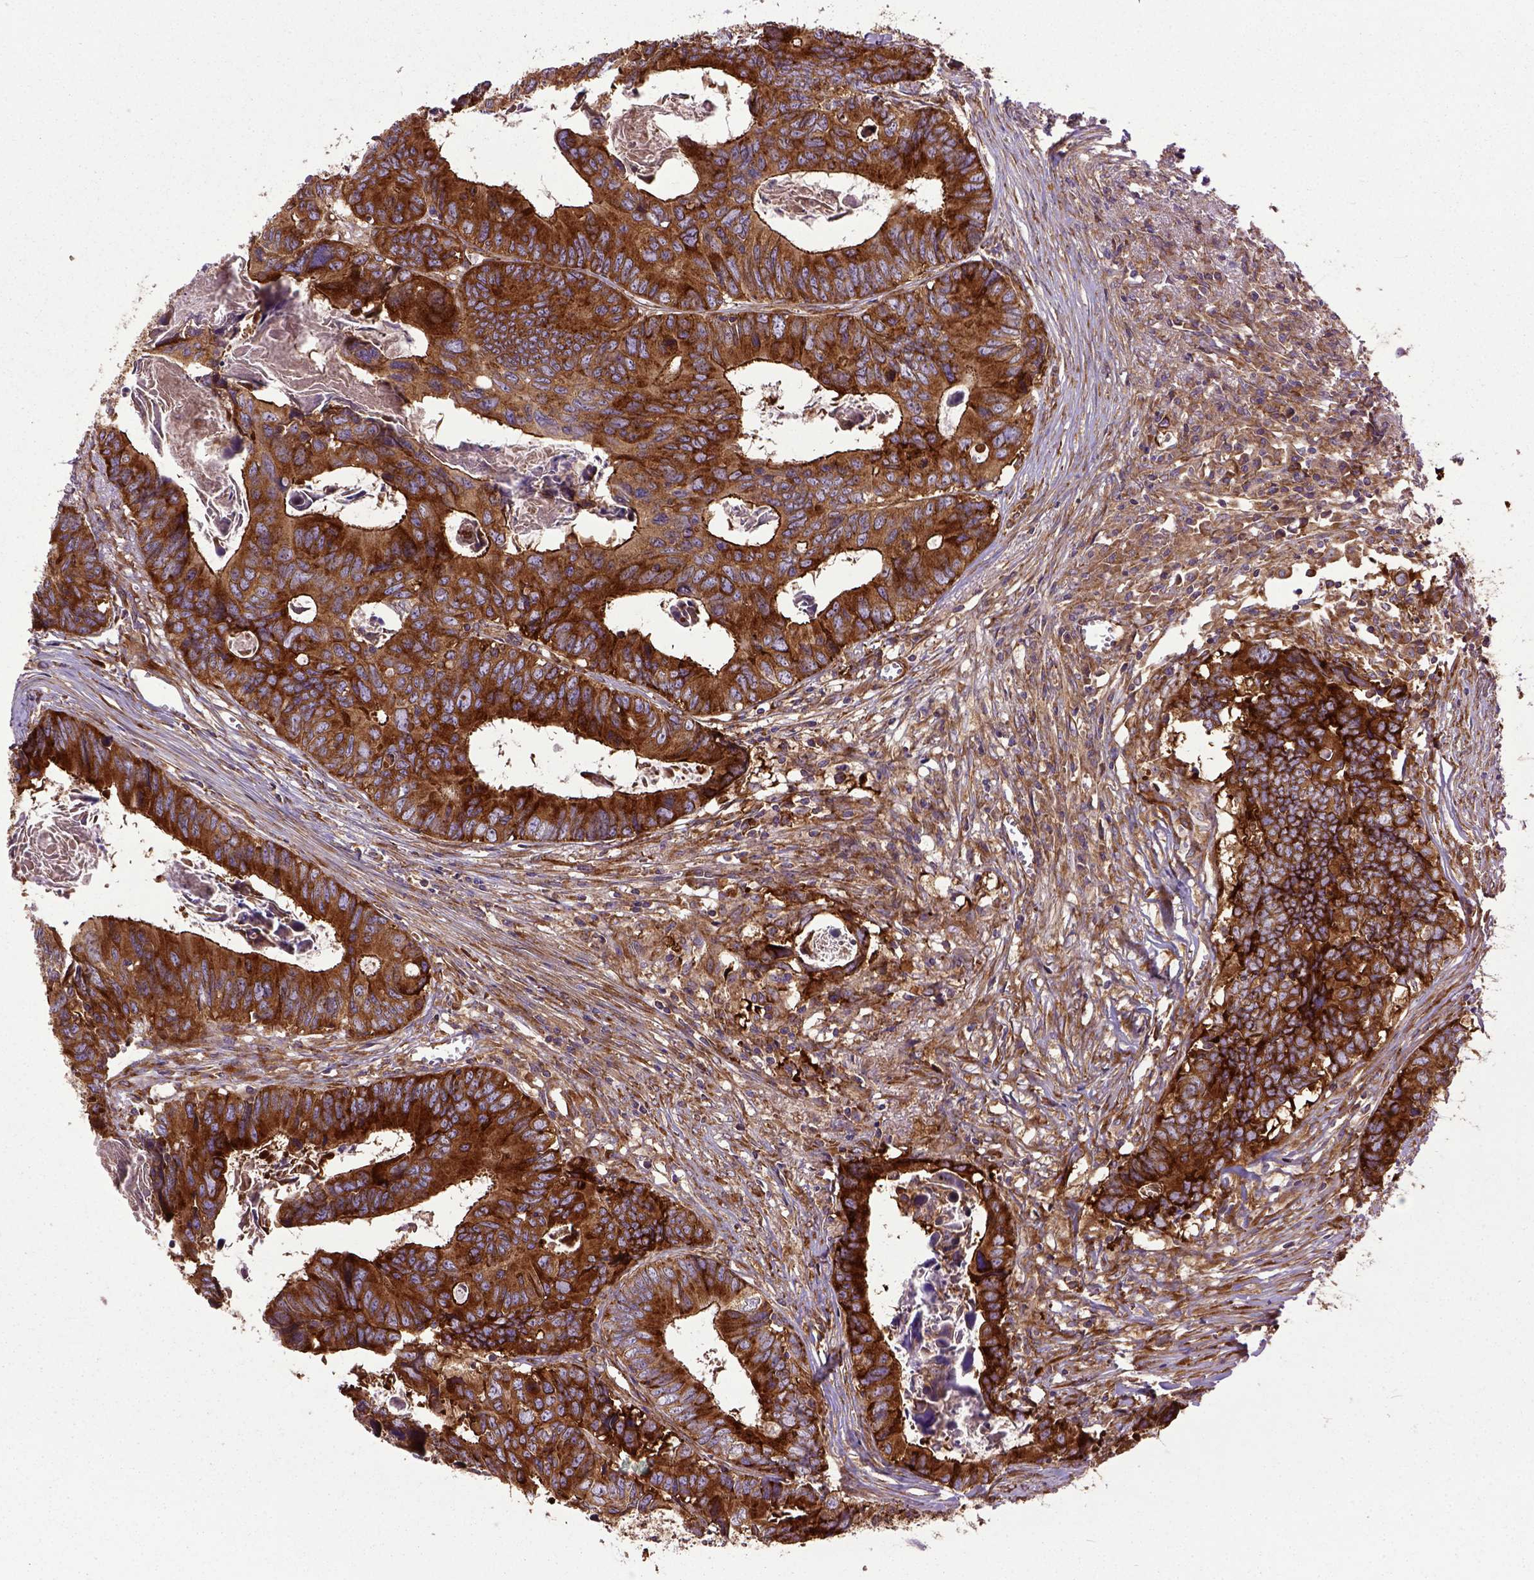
{"staining": {"intensity": "strong", "quantity": ">75%", "location": "cytoplasmic/membranous"}, "tissue": "colorectal cancer", "cell_type": "Tumor cells", "image_type": "cancer", "snomed": [{"axis": "morphology", "description": "Adenocarcinoma, NOS"}, {"axis": "topography", "description": "Colon"}], "caption": "This photomicrograph exhibits immunohistochemistry (IHC) staining of human colorectal cancer, with high strong cytoplasmic/membranous positivity in about >75% of tumor cells.", "gene": "CAPRIN1", "patient": {"sex": "female", "age": 82}}